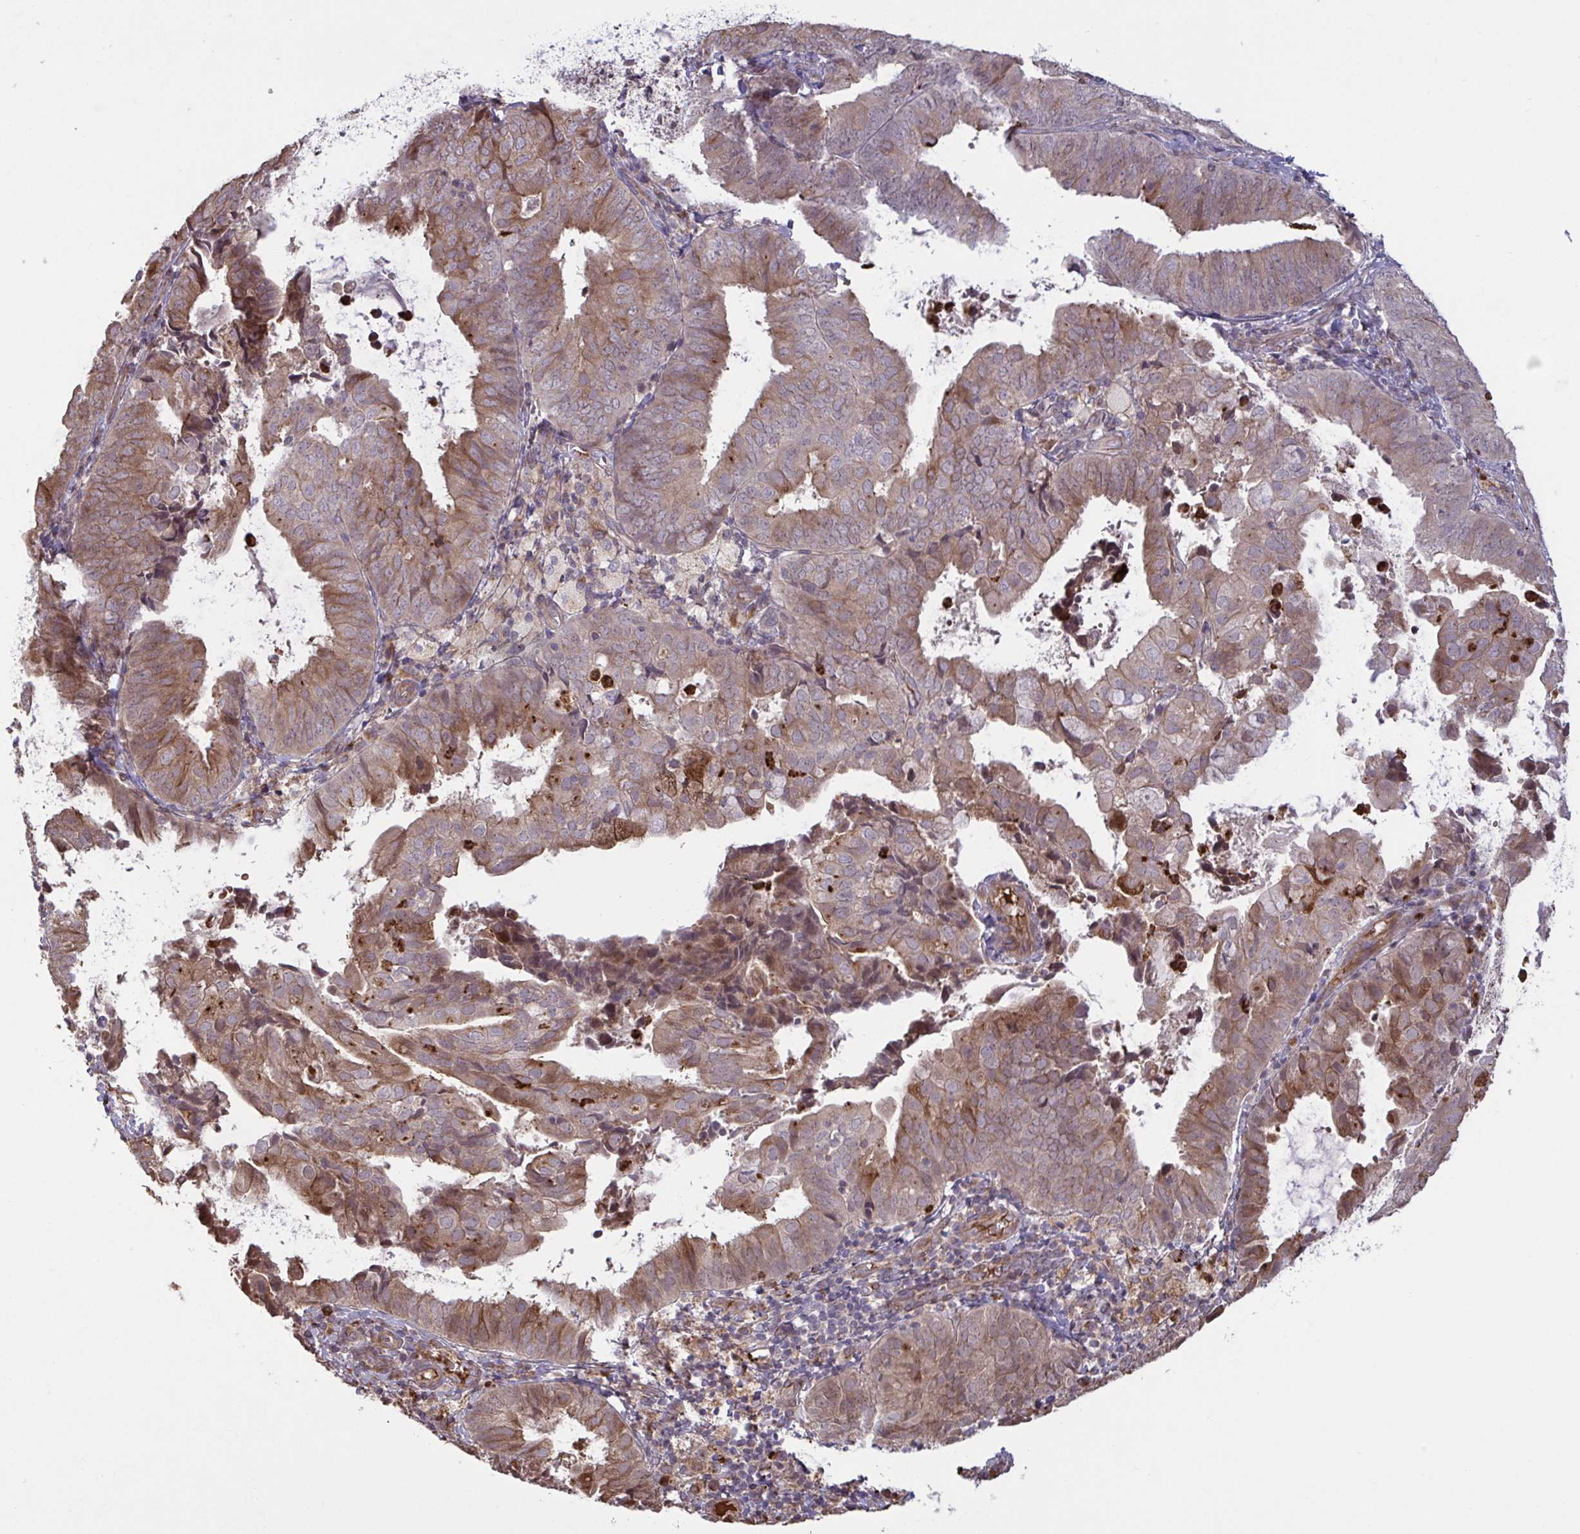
{"staining": {"intensity": "moderate", "quantity": ">75%", "location": "cytoplasmic/membranous"}, "tissue": "endometrial cancer", "cell_type": "Tumor cells", "image_type": "cancer", "snomed": [{"axis": "morphology", "description": "Adenocarcinoma, NOS"}, {"axis": "topography", "description": "Endometrium"}], "caption": "A photomicrograph of human endometrial adenocarcinoma stained for a protein shows moderate cytoplasmic/membranous brown staining in tumor cells. (DAB (3,3'-diaminobenzidine) IHC, brown staining for protein, blue staining for nuclei).", "gene": "IL1R1", "patient": {"sex": "female", "age": 80}}